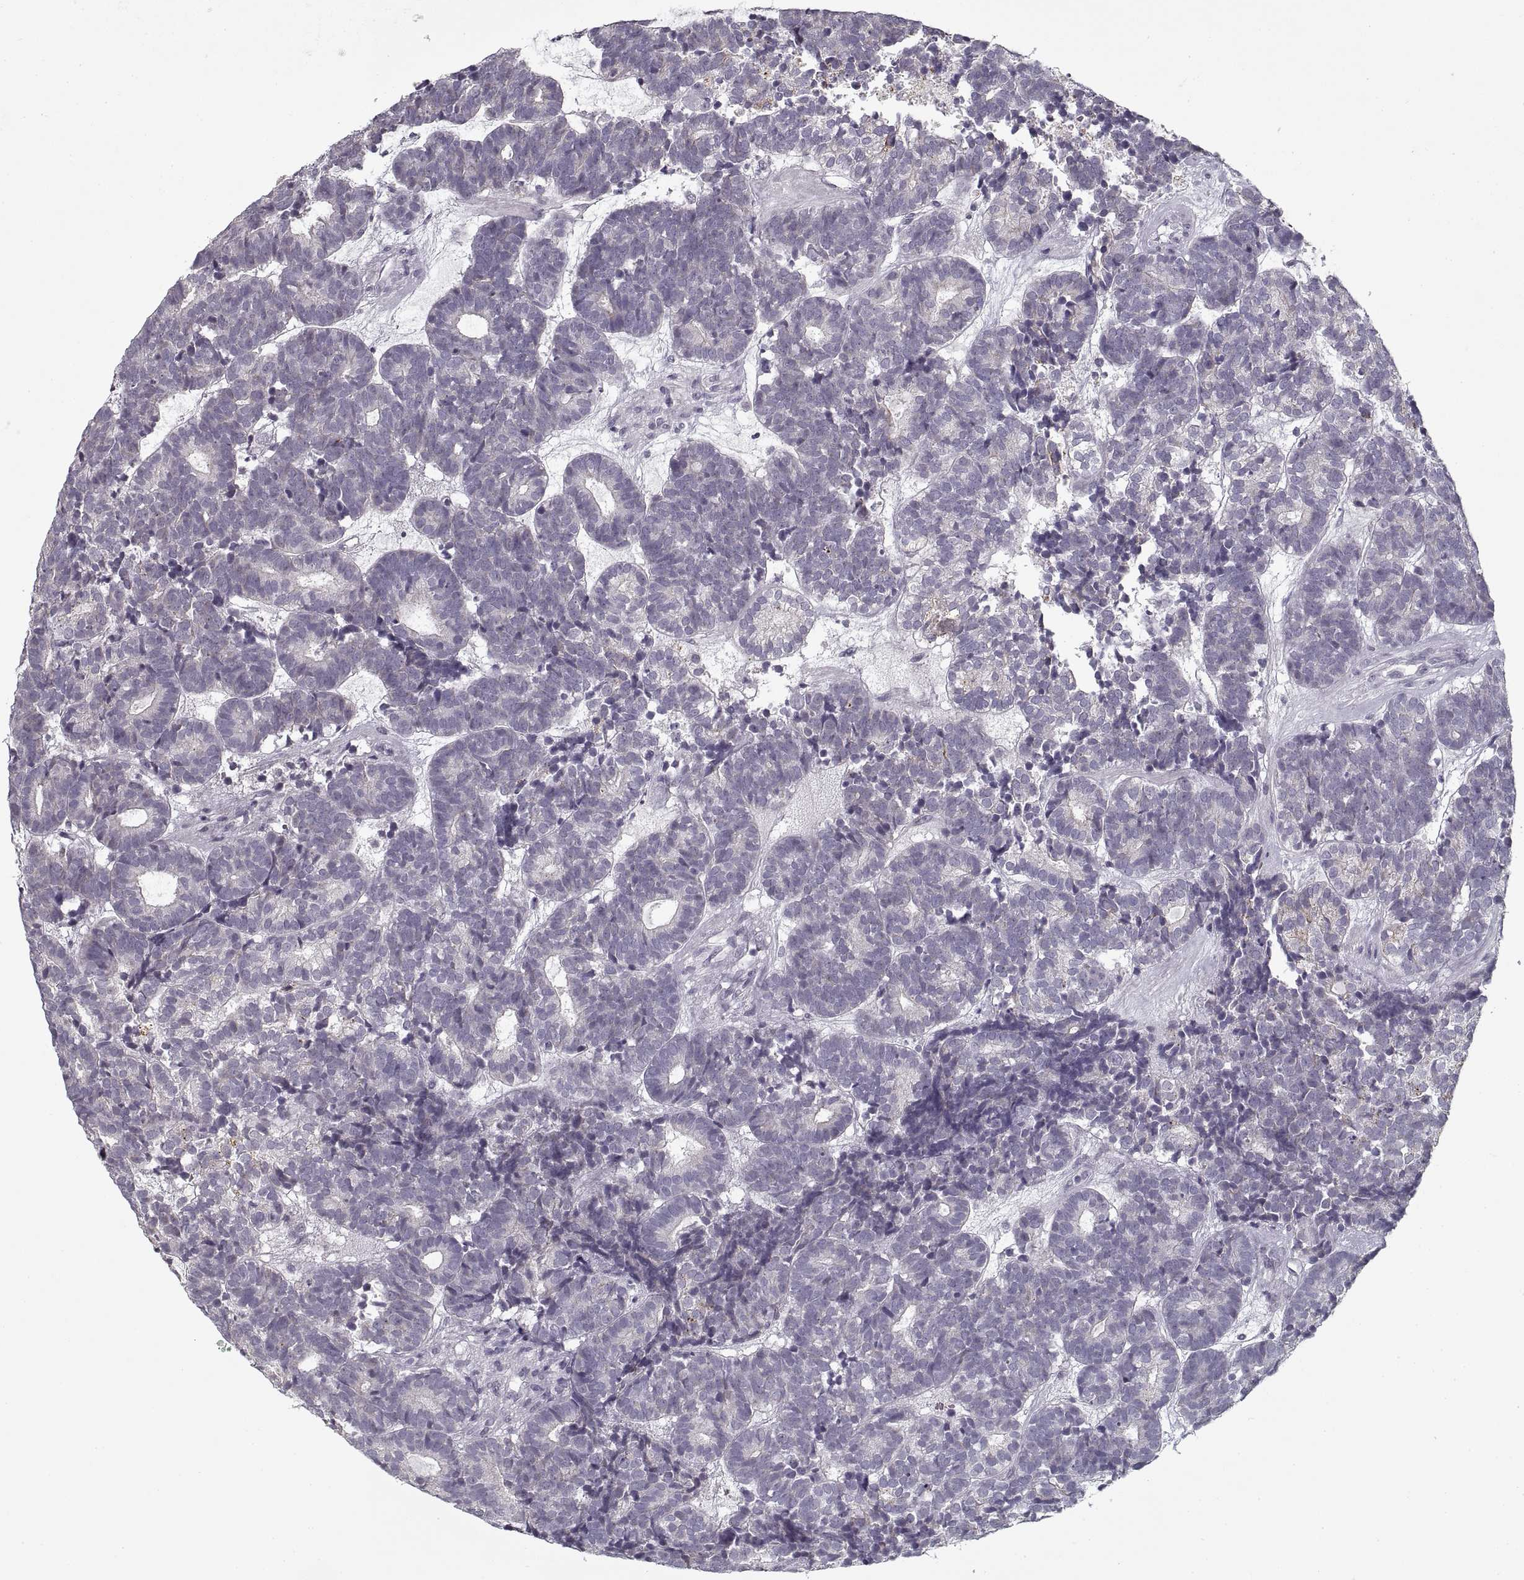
{"staining": {"intensity": "negative", "quantity": "none", "location": "none"}, "tissue": "head and neck cancer", "cell_type": "Tumor cells", "image_type": "cancer", "snomed": [{"axis": "morphology", "description": "Adenocarcinoma, NOS"}, {"axis": "topography", "description": "Head-Neck"}], "caption": "A histopathology image of human head and neck cancer (adenocarcinoma) is negative for staining in tumor cells. (DAB immunohistochemistry (IHC) visualized using brightfield microscopy, high magnification).", "gene": "GAD2", "patient": {"sex": "female", "age": 81}}